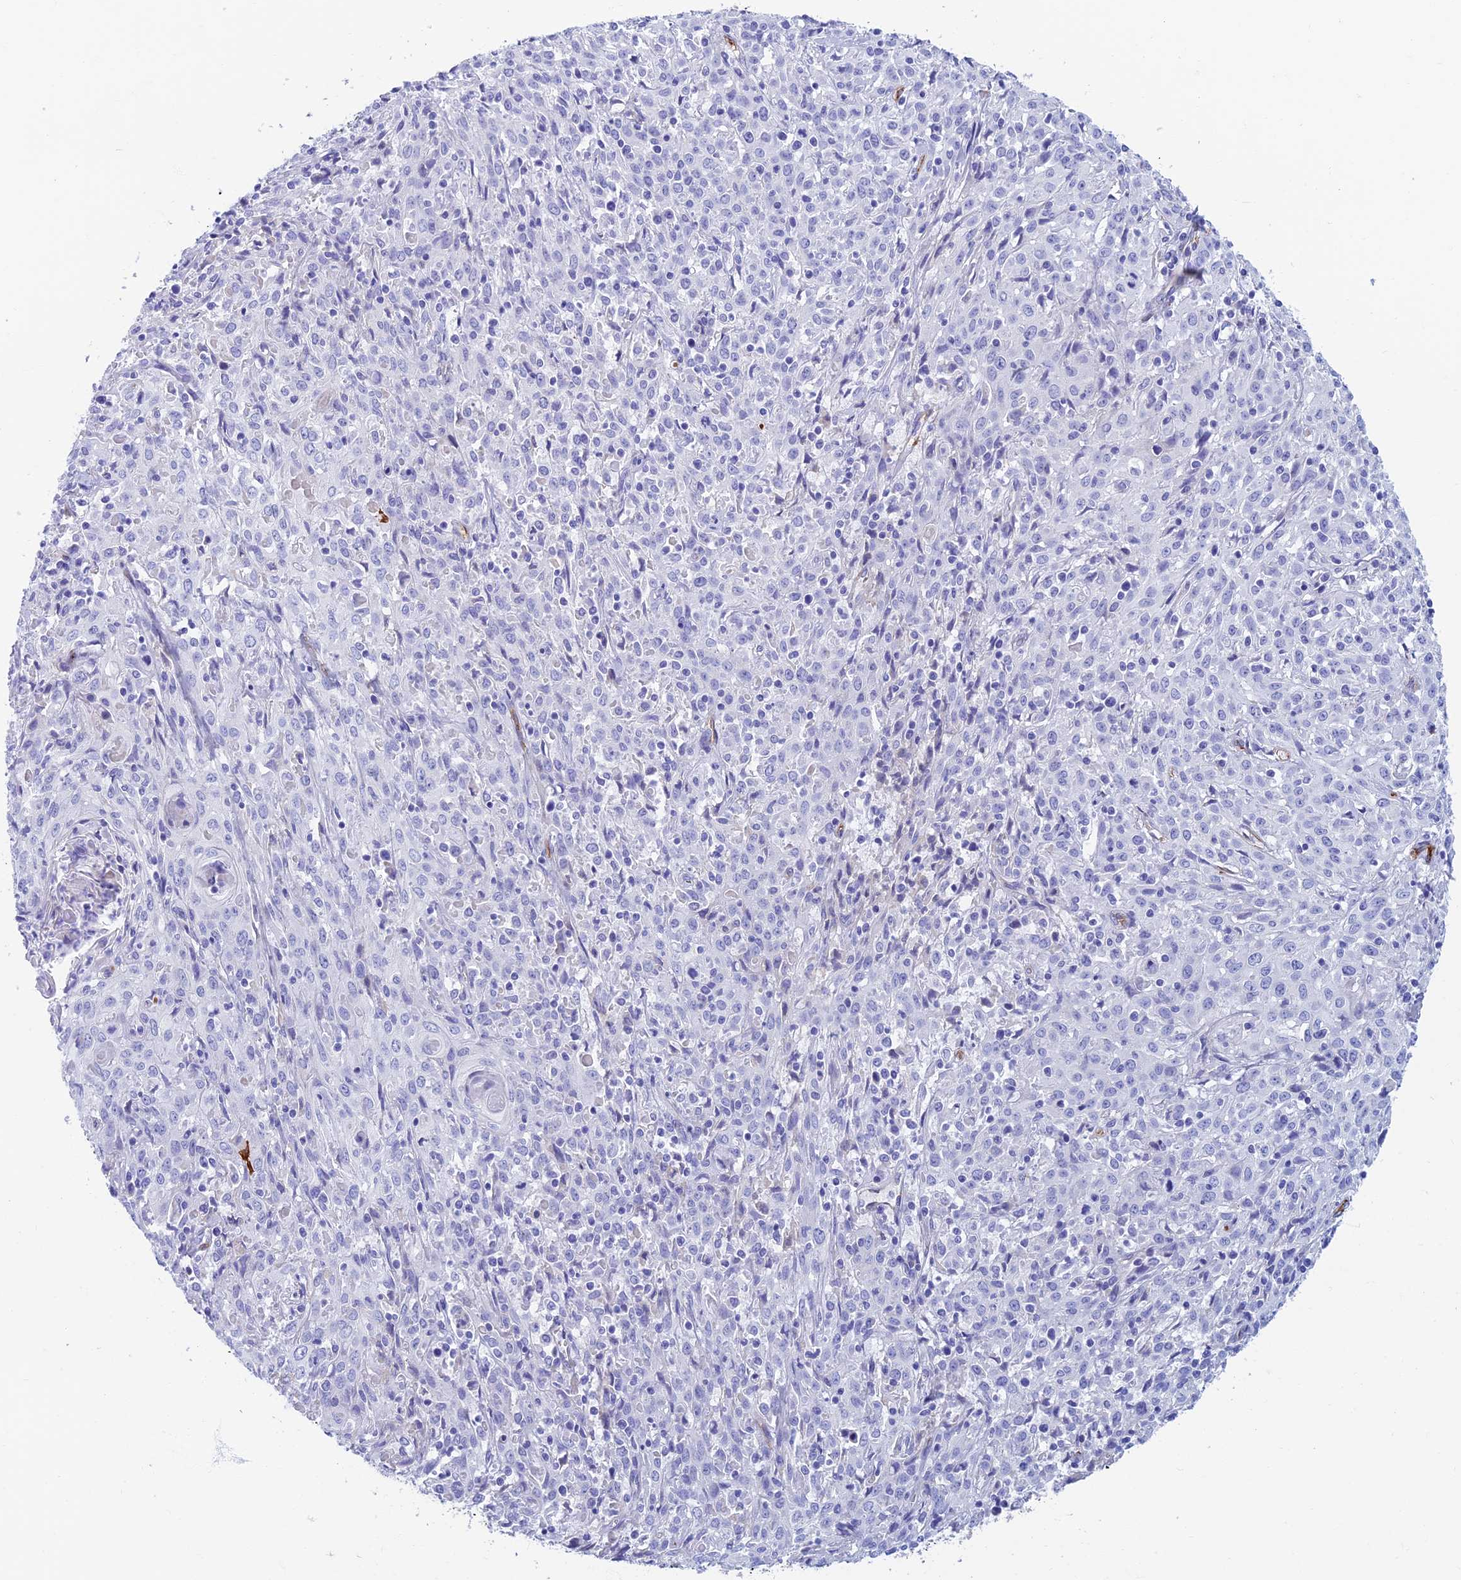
{"staining": {"intensity": "negative", "quantity": "none", "location": "none"}, "tissue": "cervical cancer", "cell_type": "Tumor cells", "image_type": "cancer", "snomed": [{"axis": "morphology", "description": "Squamous cell carcinoma, NOS"}, {"axis": "topography", "description": "Cervix"}], "caption": "Immunohistochemistry histopathology image of human cervical cancer stained for a protein (brown), which exhibits no staining in tumor cells. (DAB (3,3'-diaminobenzidine) immunohistochemistry (IHC) with hematoxylin counter stain).", "gene": "ETFRF1", "patient": {"sex": "female", "age": 57}}